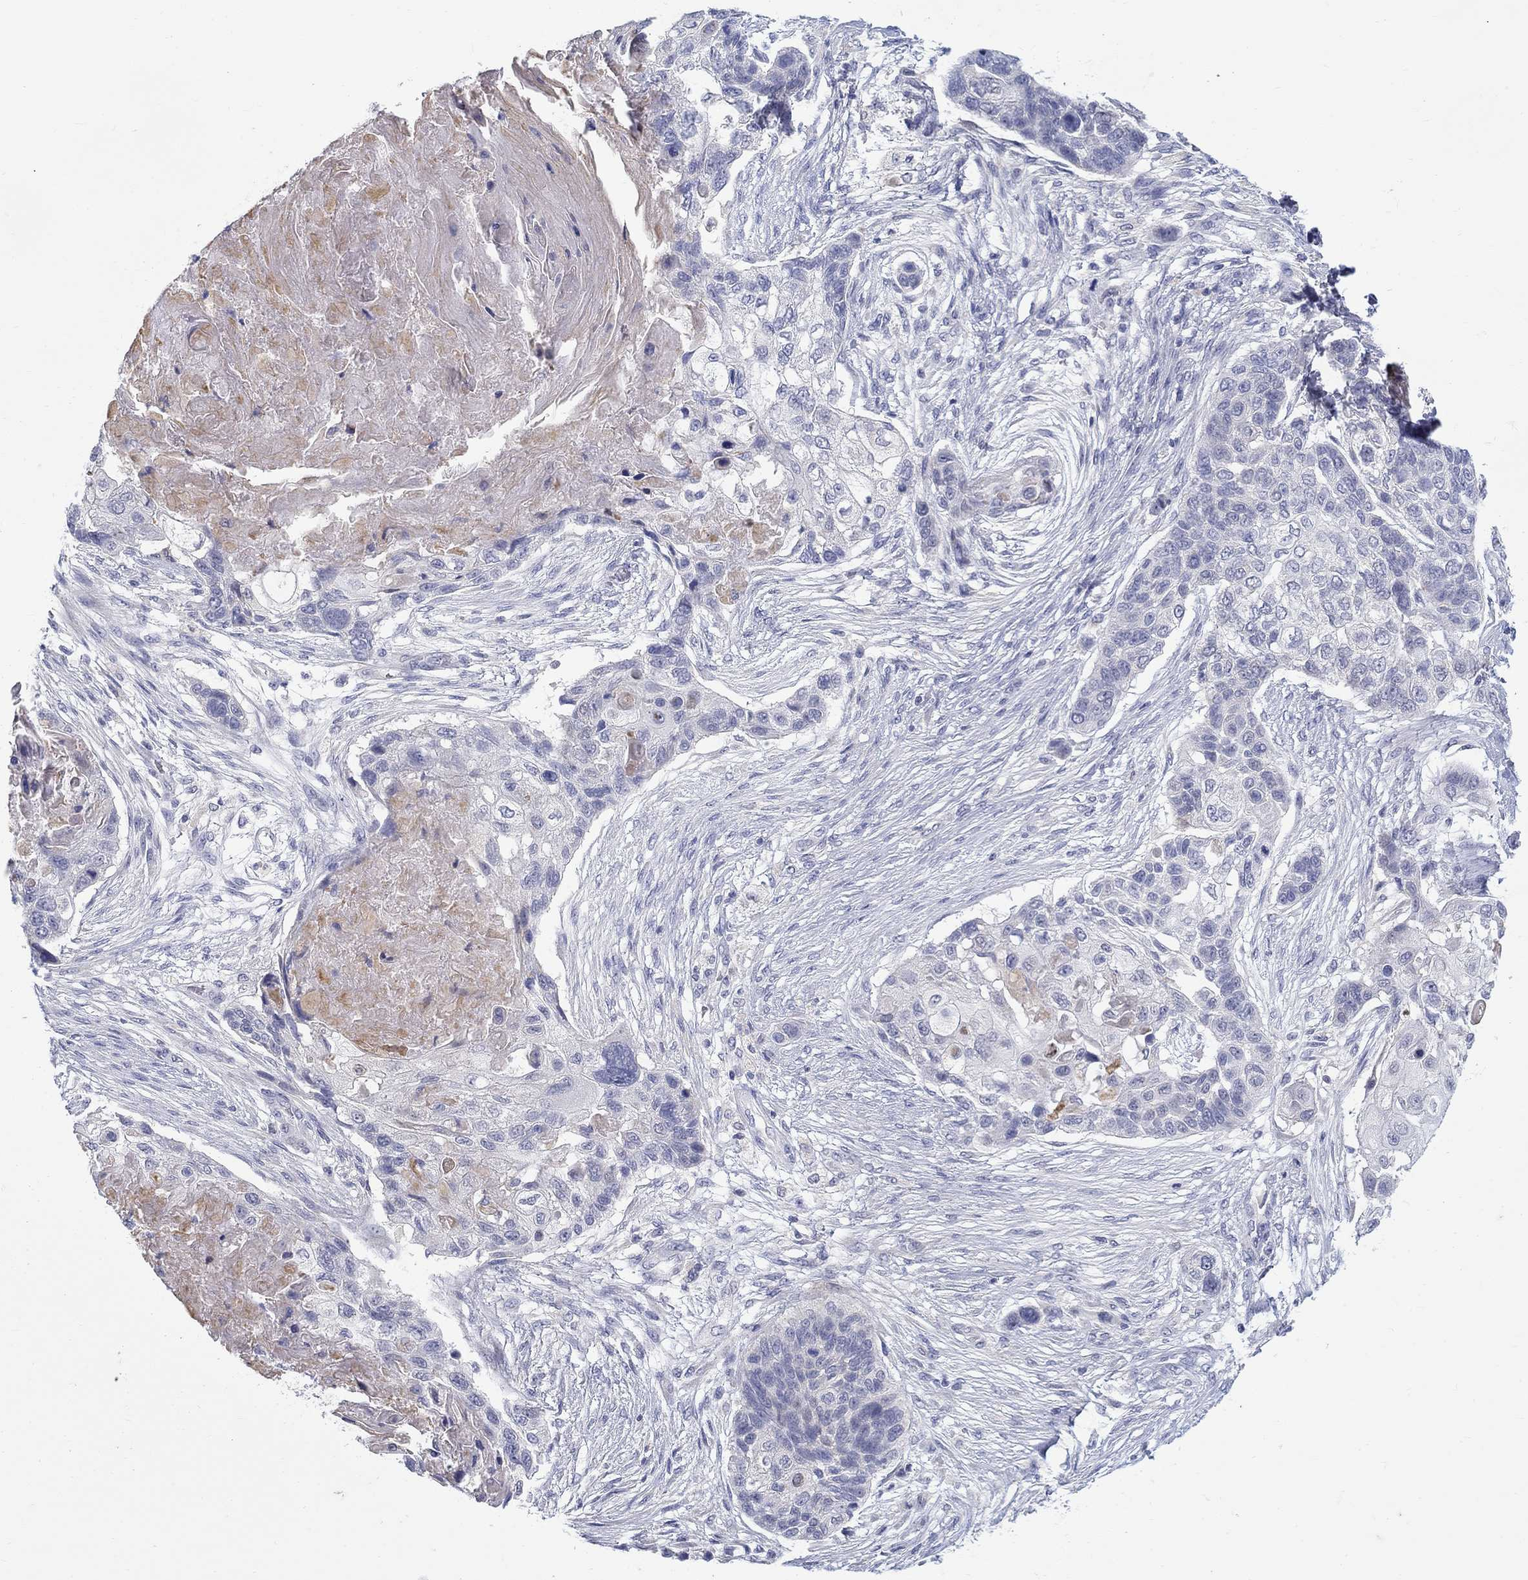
{"staining": {"intensity": "negative", "quantity": "none", "location": "none"}, "tissue": "lung cancer", "cell_type": "Tumor cells", "image_type": "cancer", "snomed": [{"axis": "morphology", "description": "Squamous cell carcinoma, NOS"}, {"axis": "topography", "description": "Lung"}], "caption": "This is an immunohistochemistry (IHC) photomicrograph of squamous cell carcinoma (lung). There is no positivity in tumor cells.", "gene": "ABCA4", "patient": {"sex": "male", "age": 69}}